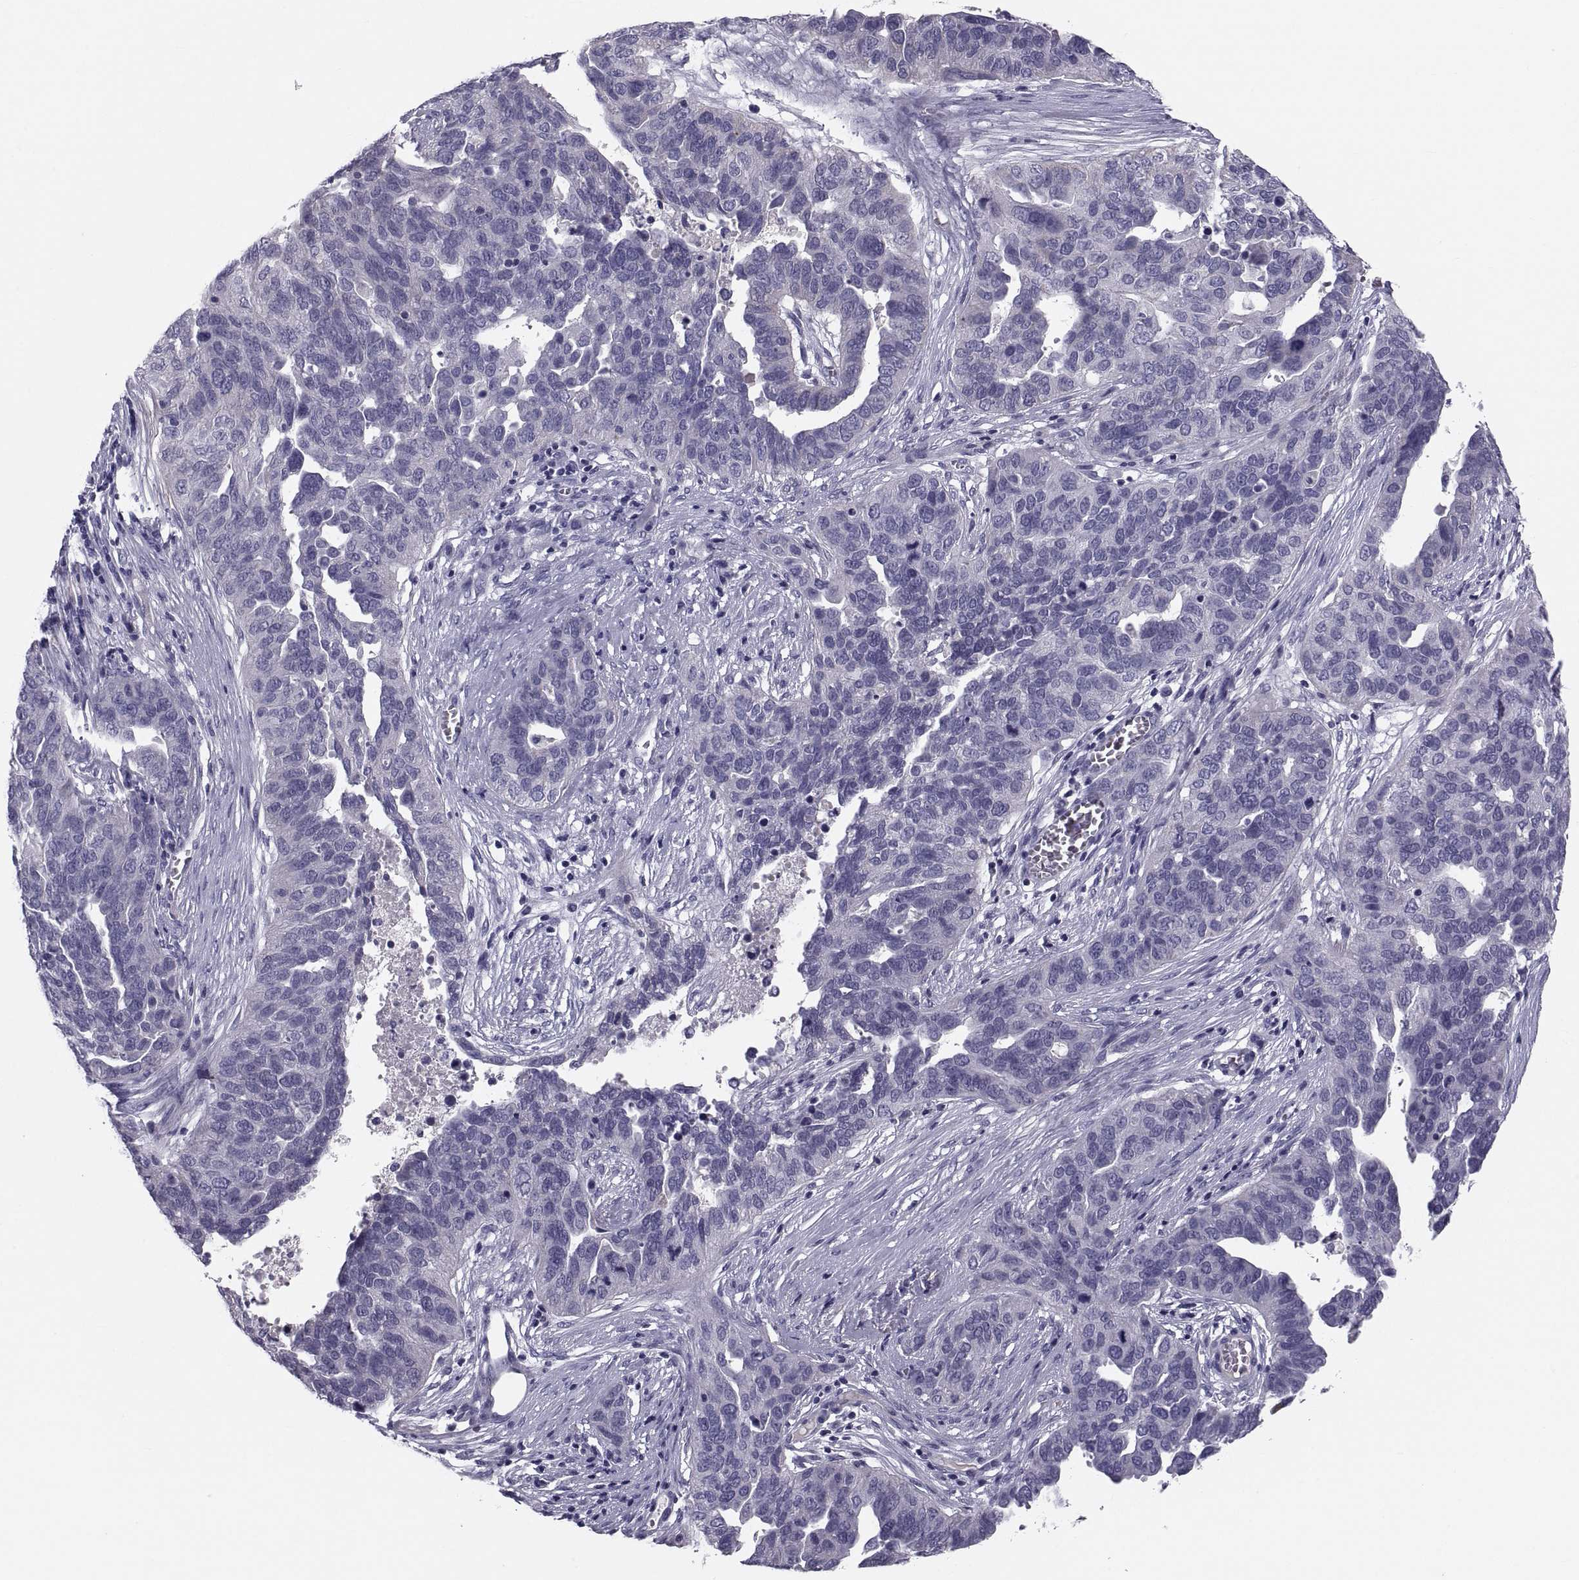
{"staining": {"intensity": "negative", "quantity": "none", "location": "none"}, "tissue": "ovarian cancer", "cell_type": "Tumor cells", "image_type": "cancer", "snomed": [{"axis": "morphology", "description": "Carcinoma, endometroid"}, {"axis": "topography", "description": "Soft tissue"}, {"axis": "topography", "description": "Ovary"}], "caption": "There is no significant positivity in tumor cells of ovarian endometroid carcinoma. (IHC, brightfield microscopy, high magnification).", "gene": "PDZRN4", "patient": {"sex": "female", "age": 52}}